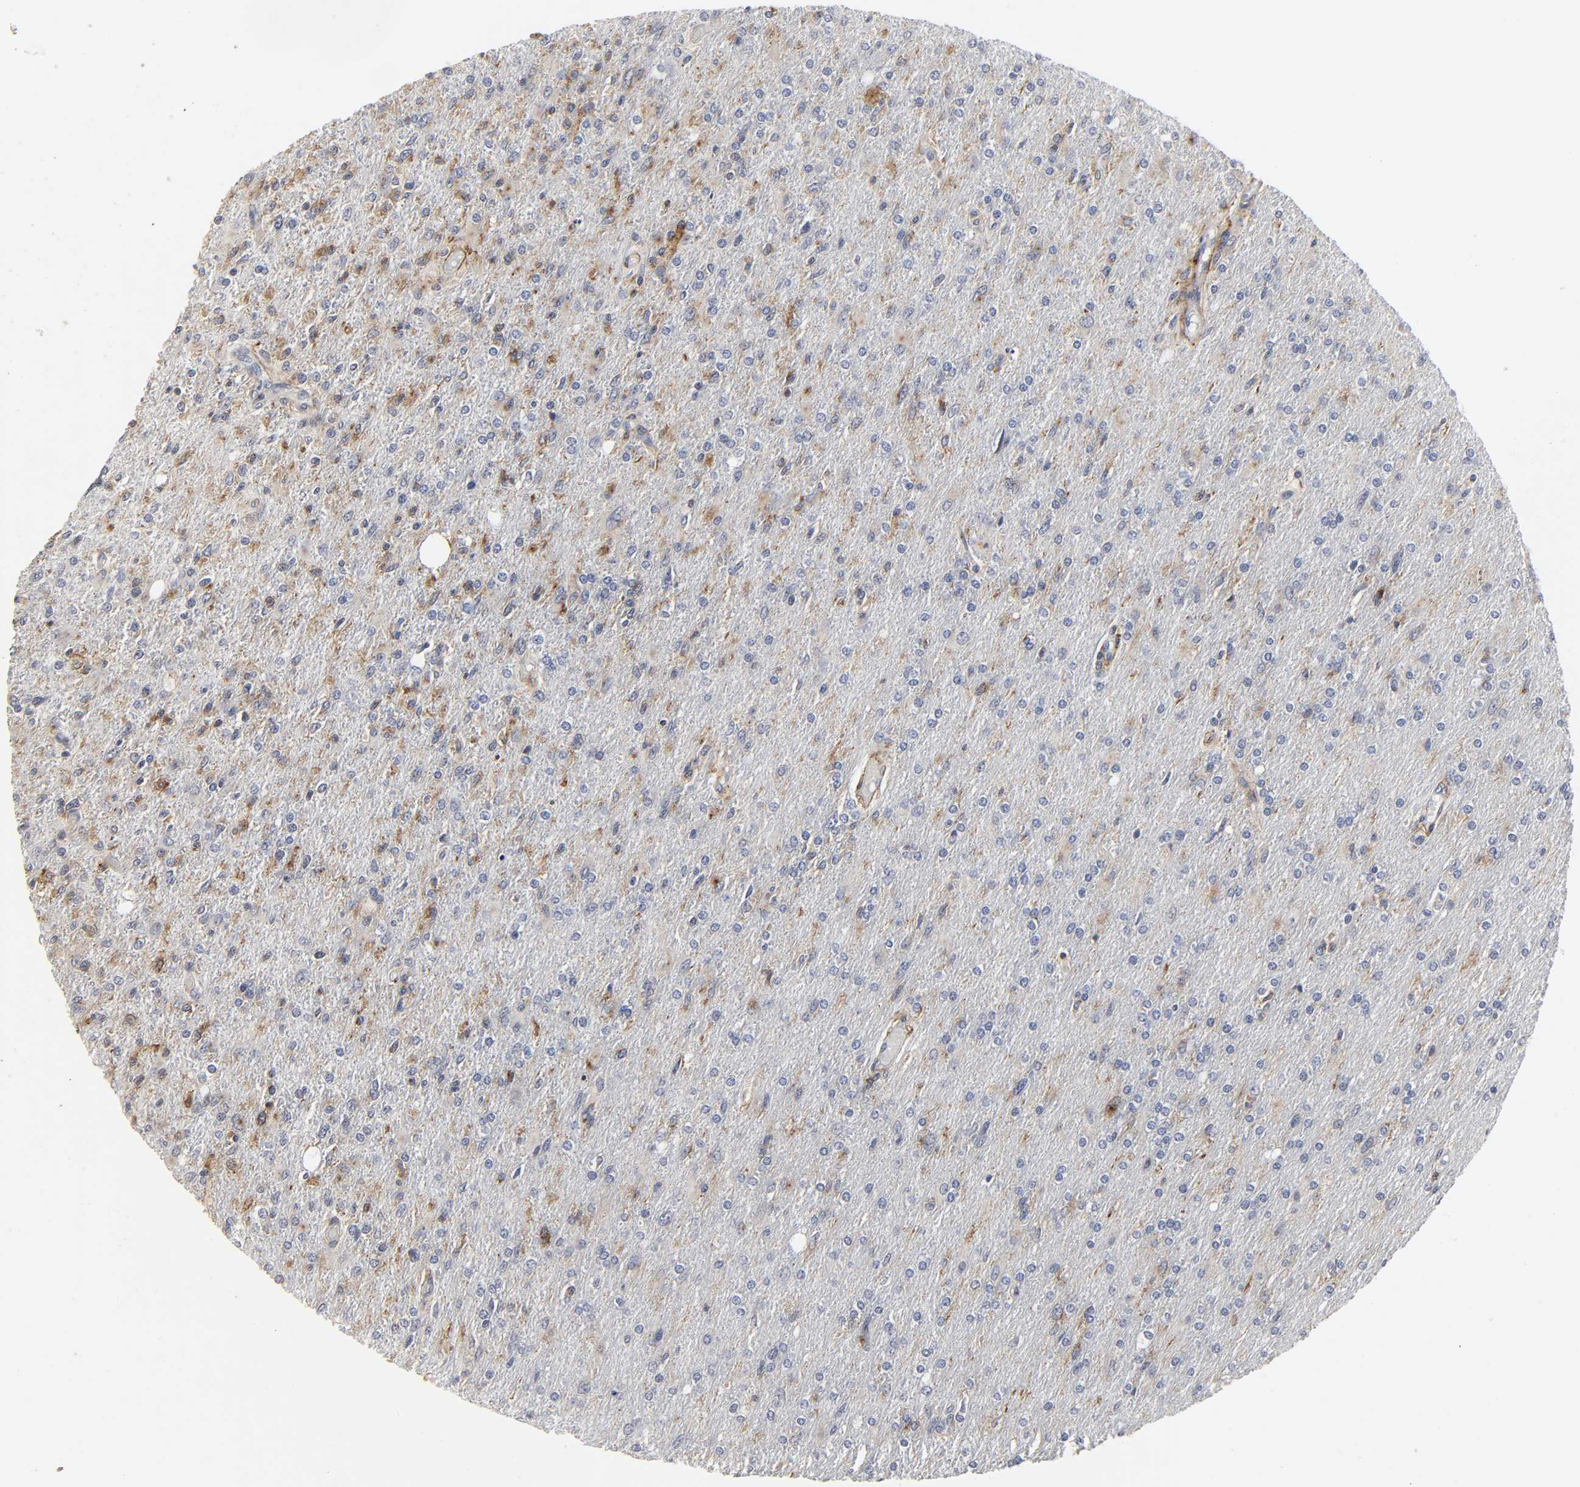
{"staining": {"intensity": "moderate", "quantity": "25%-75%", "location": "cytoplasmic/membranous"}, "tissue": "glioma", "cell_type": "Tumor cells", "image_type": "cancer", "snomed": [{"axis": "morphology", "description": "Glioma, malignant, High grade"}, {"axis": "topography", "description": "Cerebral cortex"}], "caption": "A brown stain highlights moderate cytoplasmic/membranous expression of a protein in human high-grade glioma (malignant) tumor cells. The staining is performed using DAB brown chromogen to label protein expression. The nuclei are counter-stained blue using hematoxylin.", "gene": "LRP1", "patient": {"sex": "male", "age": 76}}